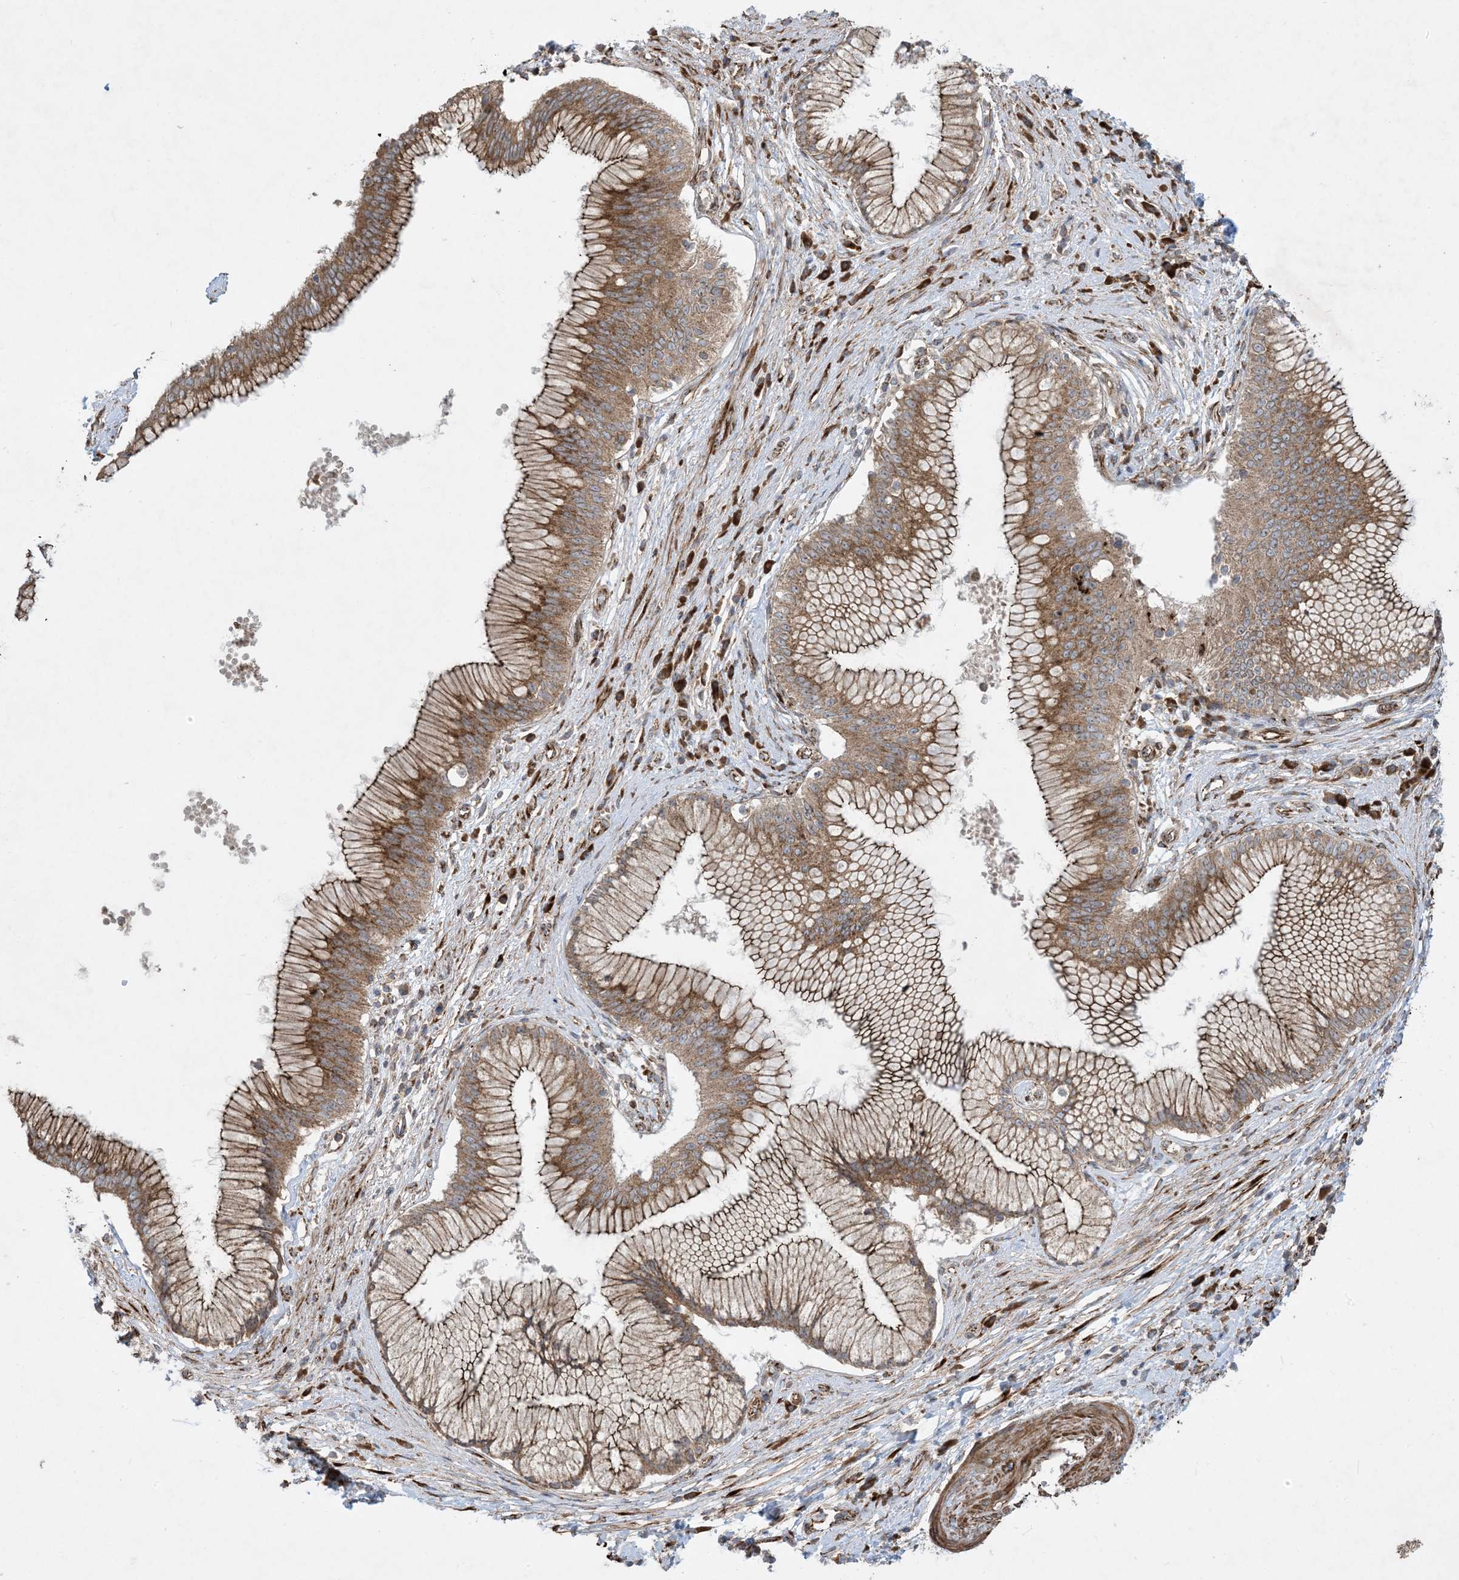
{"staining": {"intensity": "moderate", "quantity": ">75%", "location": "cytoplasmic/membranous"}, "tissue": "pancreatic cancer", "cell_type": "Tumor cells", "image_type": "cancer", "snomed": [{"axis": "morphology", "description": "Adenocarcinoma, NOS"}, {"axis": "topography", "description": "Pancreas"}], "caption": "Pancreatic cancer stained with DAB (3,3'-diaminobenzidine) IHC shows medium levels of moderate cytoplasmic/membranous expression in approximately >75% of tumor cells. (Brightfield microscopy of DAB IHC at high magnification).", "gene": "OTOP1", "patient": {"sex": "male", "age": 68}}